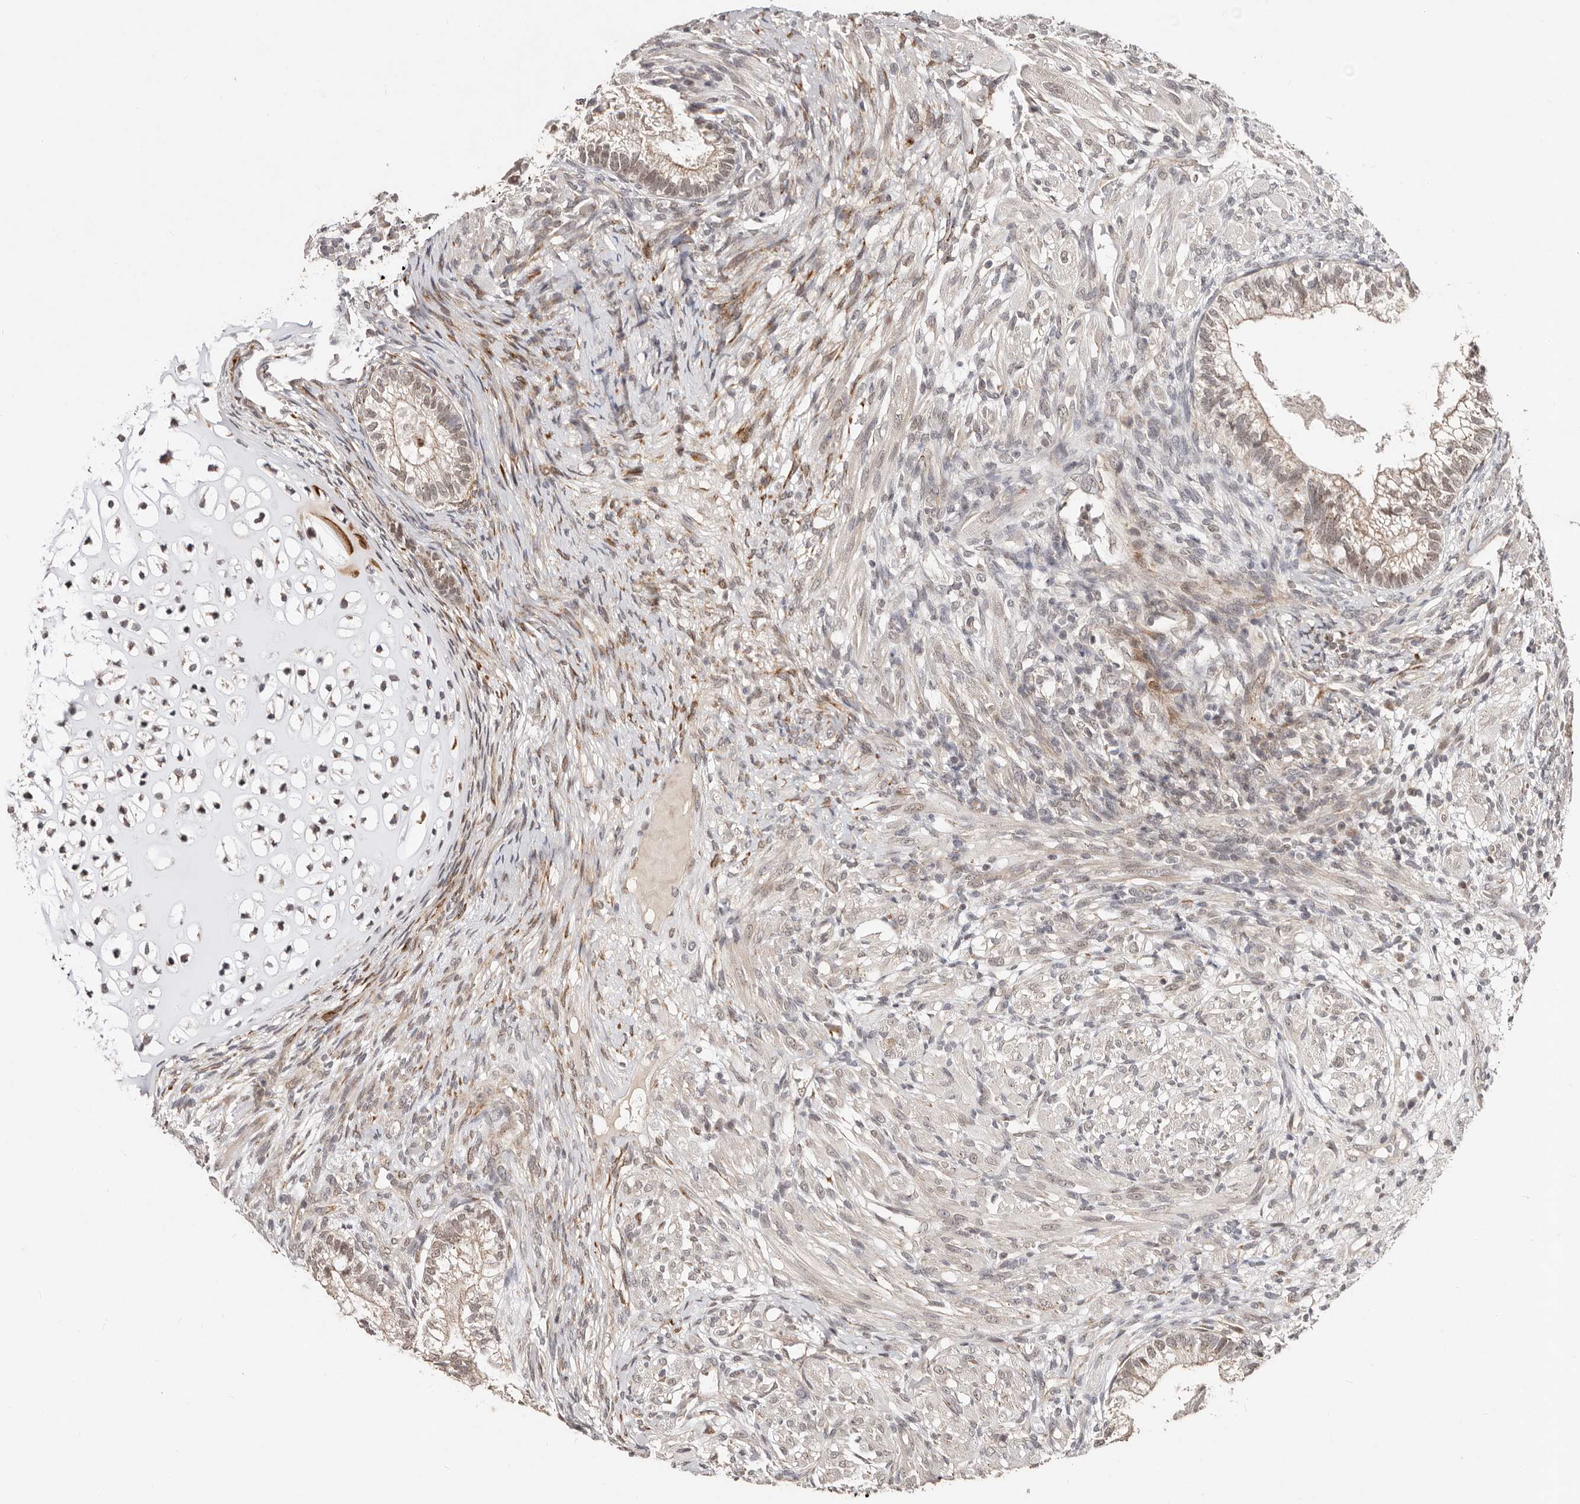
{"staining": {"intensity": "weak", "quantity": ">75%", "location": "nuclear"}, "tissue": "testis cancer", "cell_type": "Tumor cells", "image_type": "cancer", "snomed": [{"axis": "morphology", "description": "Seminoma, NOS"}, {"axis": "morphology", "description": "Carcinoma, Embryonal, NOS"}, {"axis": "topography", "description": "Testis"}], "caption": "Testis cancer (embryonal carcinoma) was stained to show a protein in brown. There is low levels of weak nuclear staining in about >75% of tumor cells.", "gene": "SRCAP", "patient": {"sex": "male", "age": 28}}